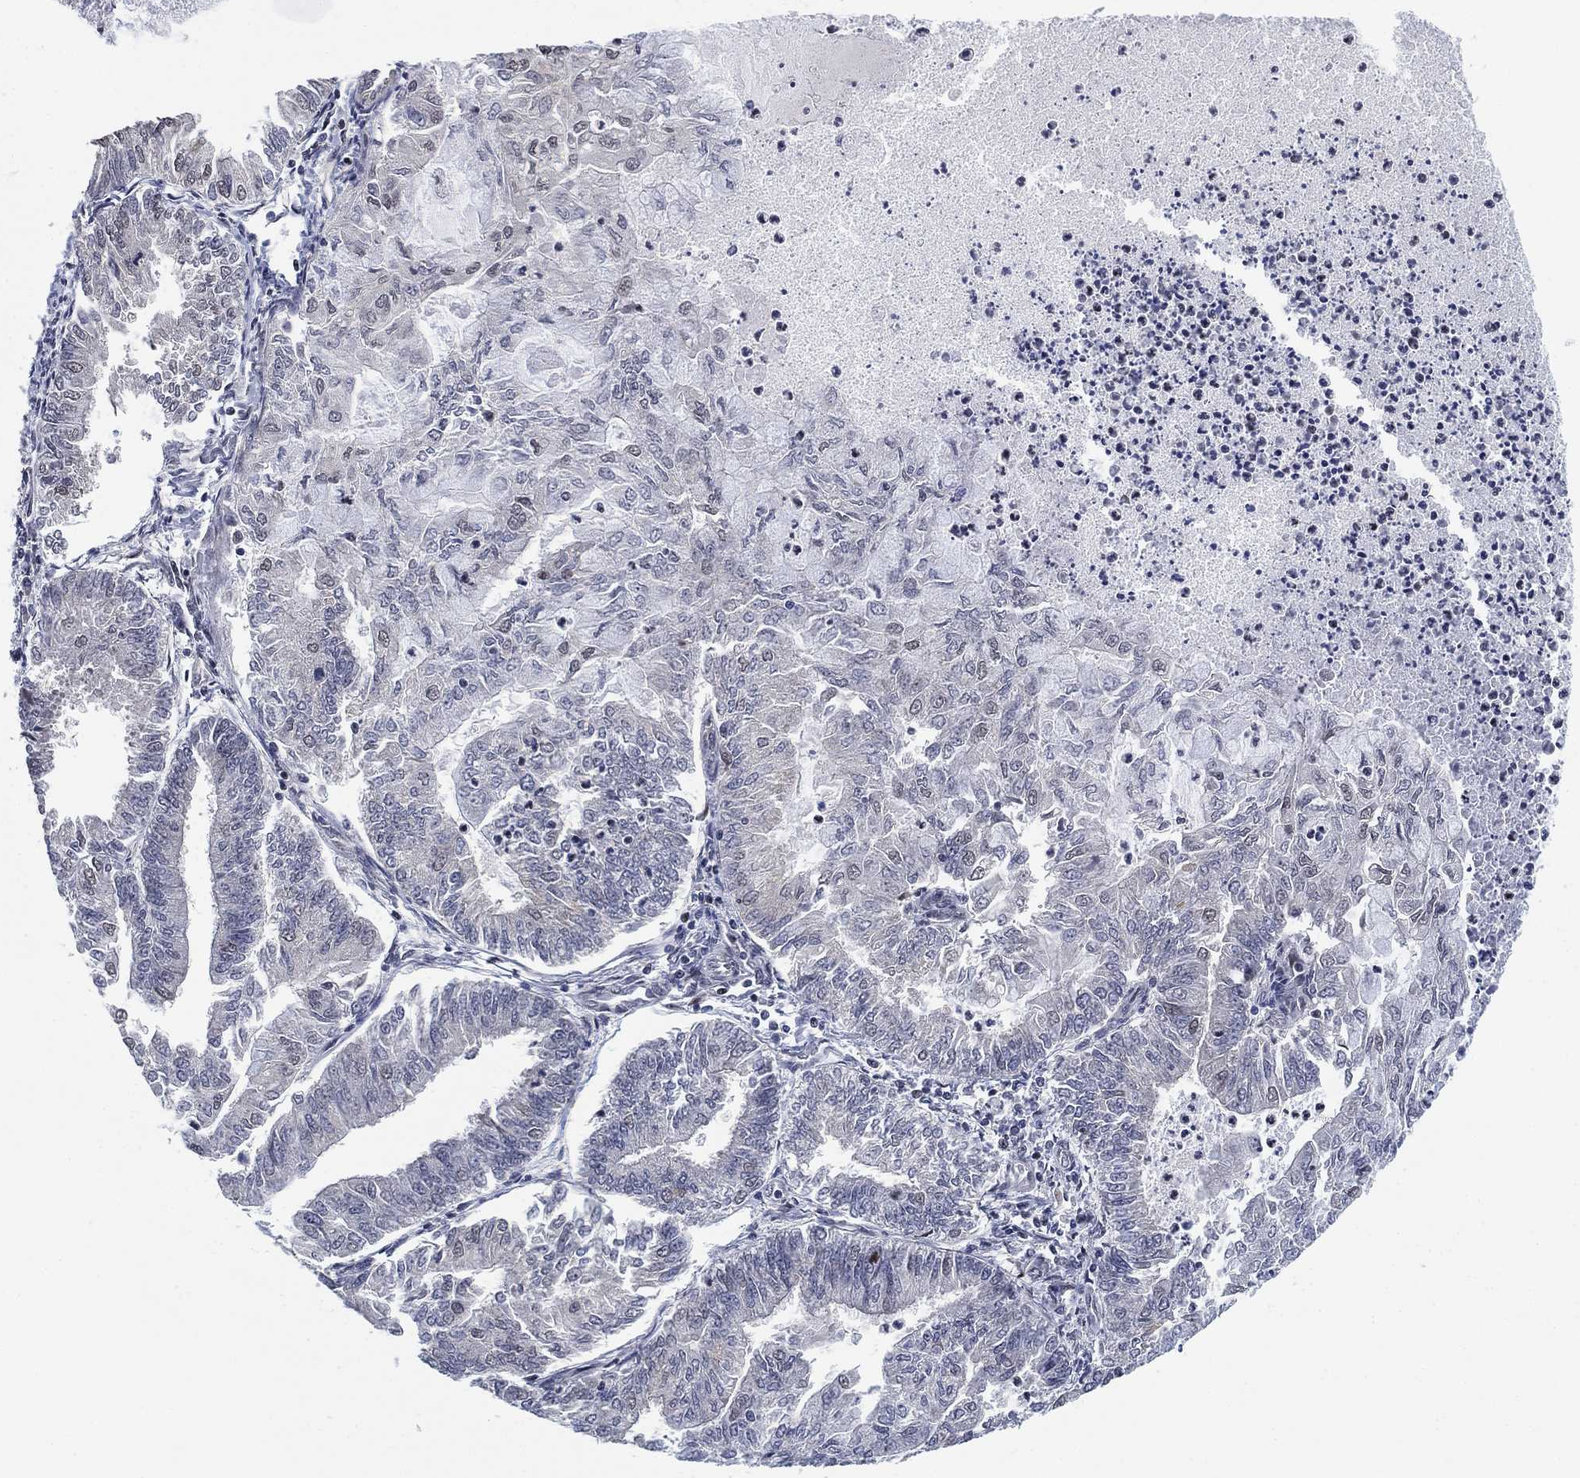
{"staining": {"intensity": "negative", "quantity": "none", "location": "none"}, "tissue": "endometrial cancer", "cell_type": "Tumor cells", "image_type": "cancer", "snomed": [{"axis": "morphology", "description": "Adenocarcinoma, NOS"}, {"axis": "topography", "description": "Endometrium"}], "caption": "Tumor cells show no significant positivity in endometrial cancer. (Stains: DAB (3,3'-diaminobenzidine) IHC with hematoxylin counter stain, Microscopy: brightfield microscopy at high magnification).", "gene": "ZSCAN30", "patient": {"sex": "female", "age": 59}}